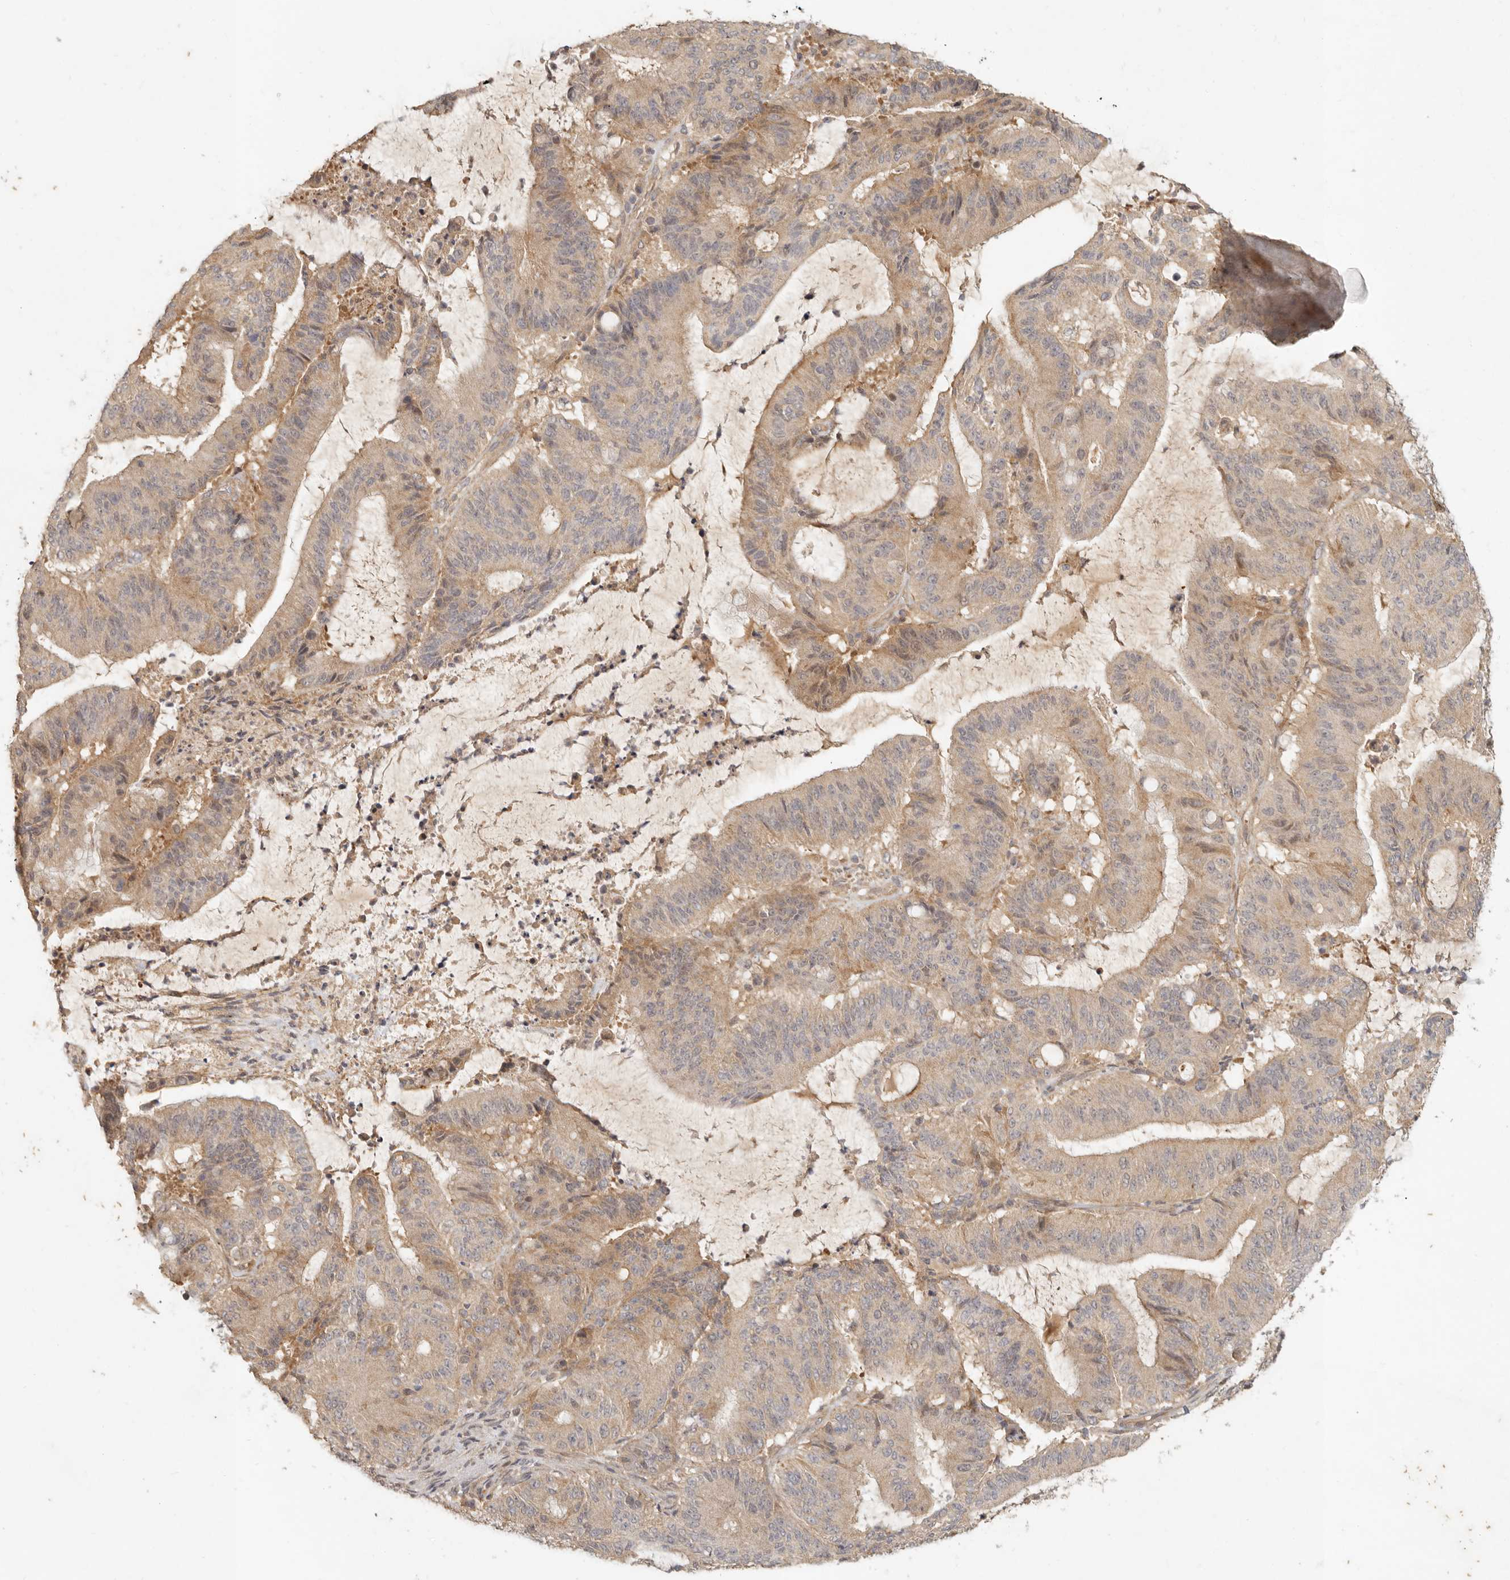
{"staining": {"intensity": "weak", "quantity": ">75%", "location": "cytoplasmic/membranous"}, "tissue": "liver cancer", "cell_type": "Tumor cells", "image_type": "cancer", "snomed": [{"axis": "morphology", "description": "Normal tissue, NOS"}, {"axis": "morphology", "description": "Cholangiocarcinoma"}, {"axis": "topography", "description": "Liver"}, {"axis": "topography", "description": "Peripheral nerve tissue"}], "caption": "Weak cytoplasmic/membranous staining for a protein is seen in approximately >75% of tumor cells of liver cancer using IHC.", "gene": "VIPR1", "patient": {"sex": "female", "age": 73}}